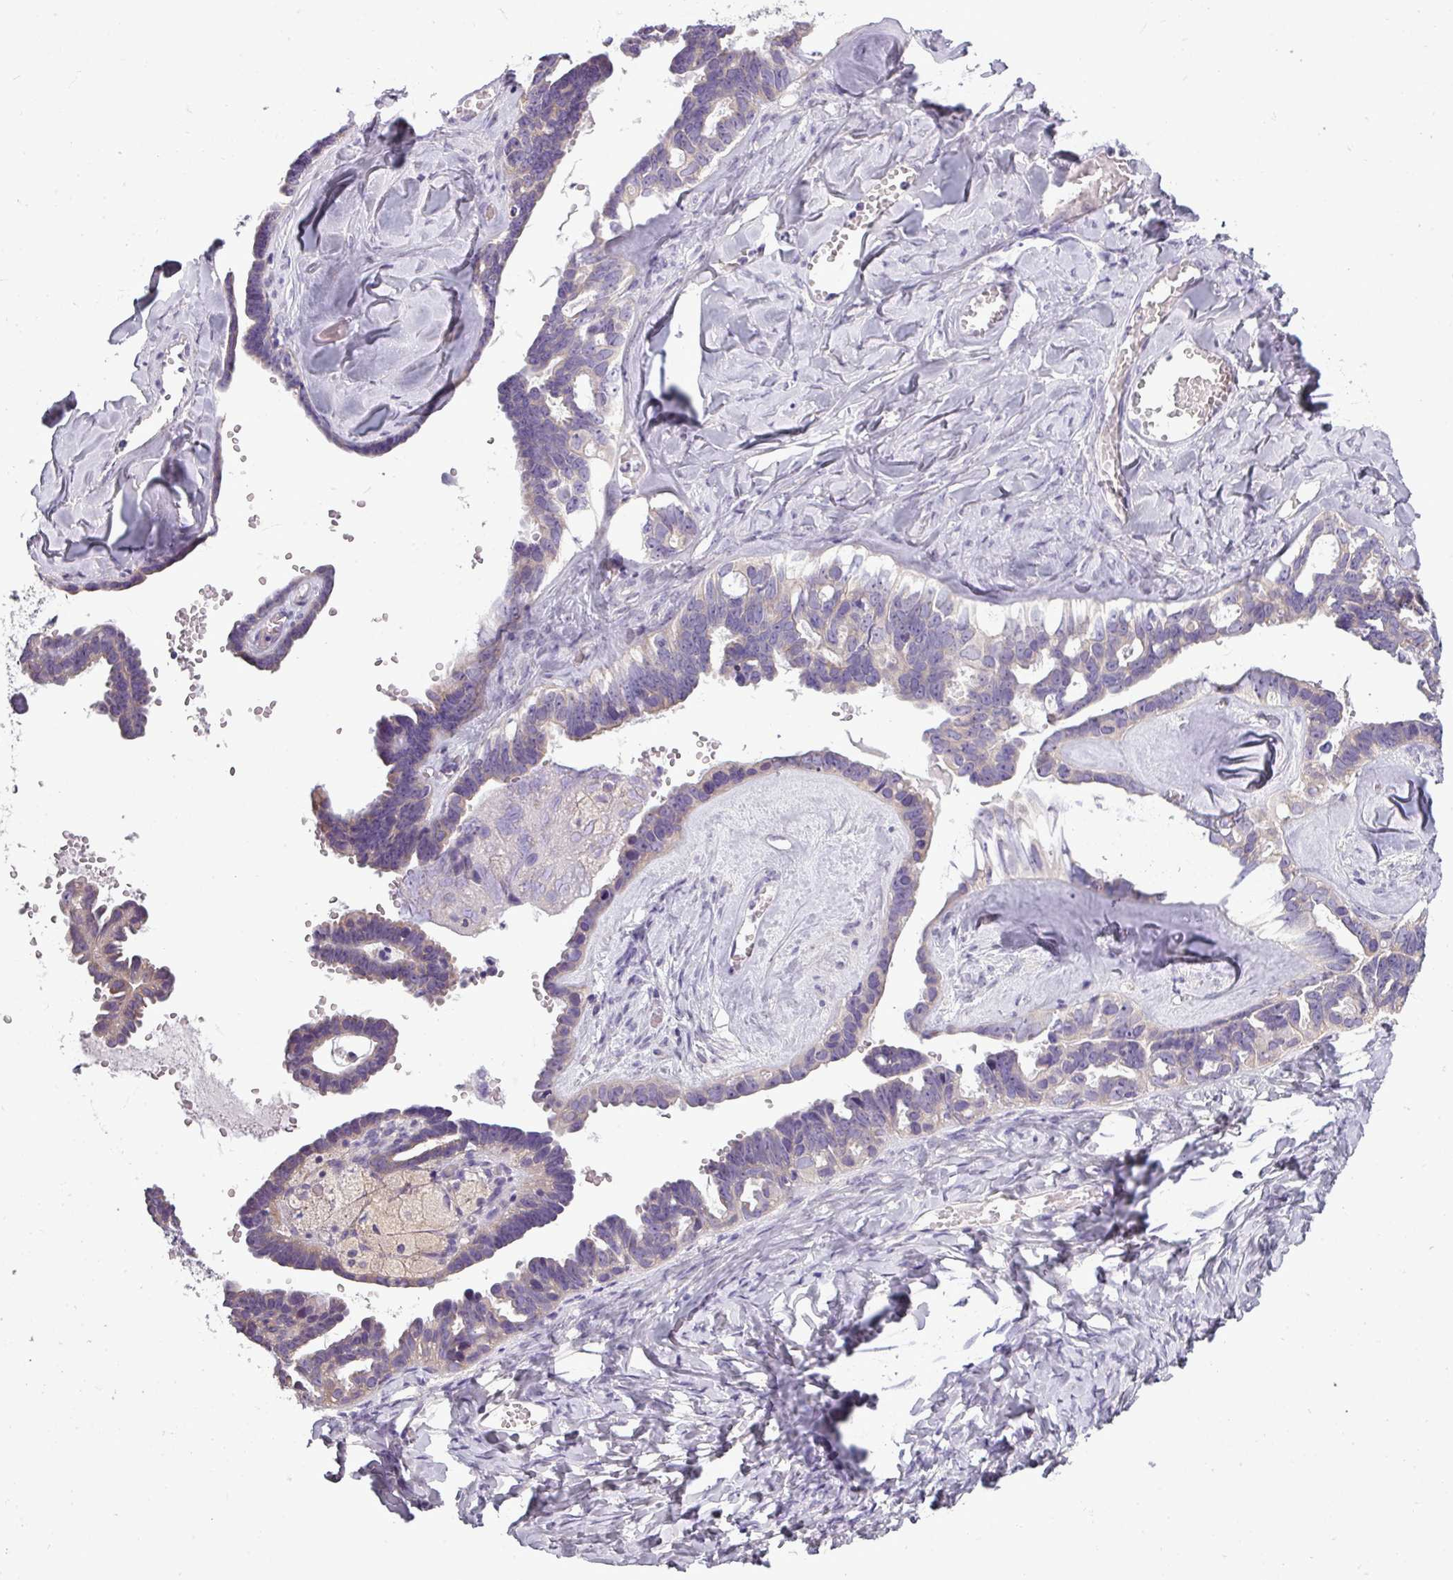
{"staining": {"intensity": "negative", "quantity": "none", "location": "none"}, "tissue": "ovarian cancer", "cell_type": "Tumor cells", "image_type": "cancer", "snomed": [{"axis": "morphology", "description": "Cystadenocarcinoma, serous, NOS"}, {"axis": "topography", "description": "Ovary"}], "caption": "Protein analysis of ovarian cancer (serous cystadenocarcinoma) demonstrates no significant positivity in tumor cells. (Stains: DAB immunohistochemistry (IHC) with hematoxylin counter stain, Microscopy: brightfield microscopy at high magnification).", "gene": "DNAAF9", "patient": {"sex": "female", "age": 69}}